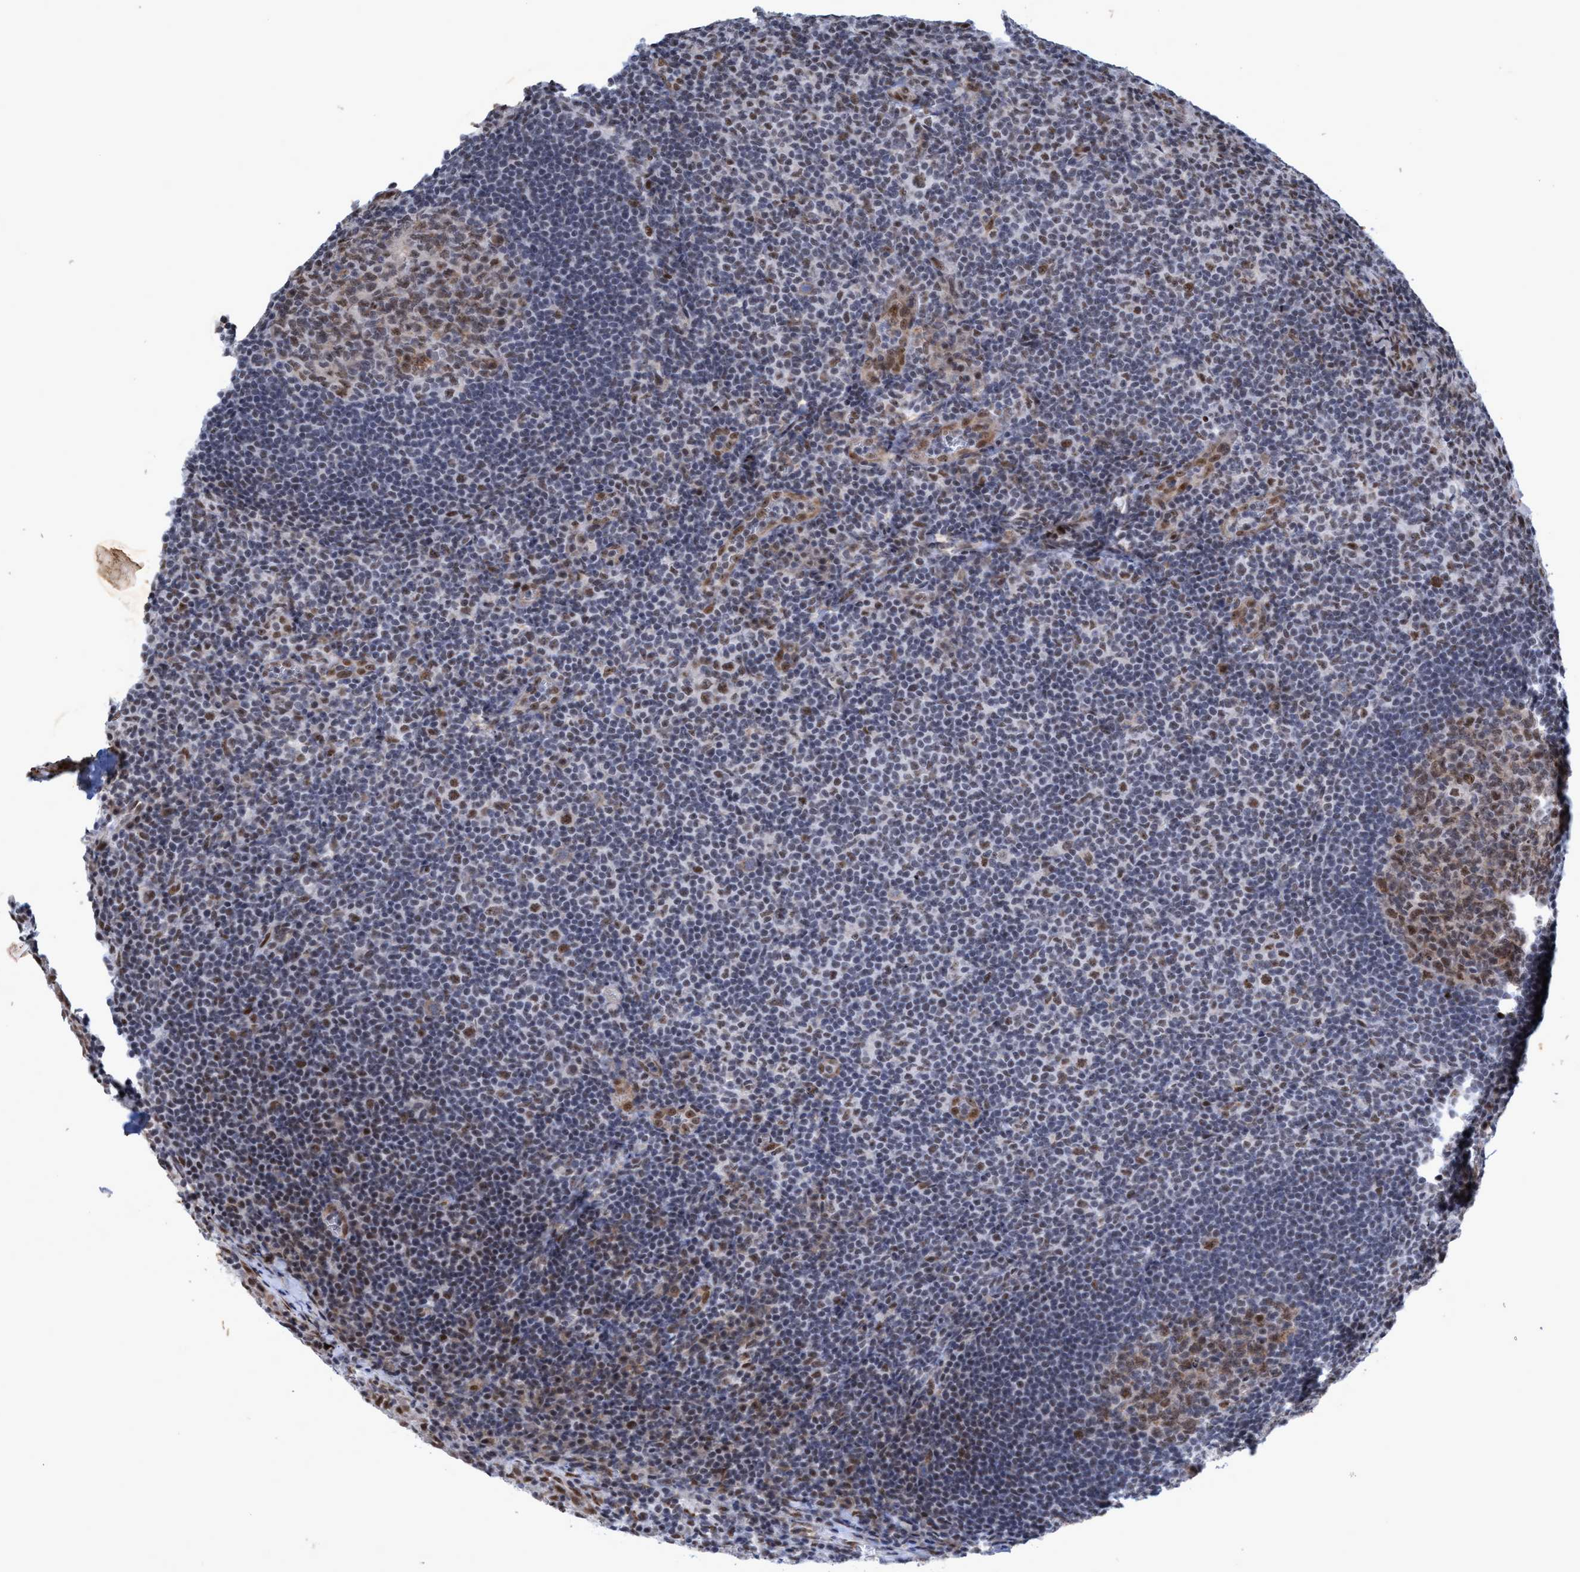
{"staining": {"intensity": "weak", "quantity": ">75%", "location": "cytoplasmic/membranous,nuclear"}, "tissue": "tonsil", "cell_type": "Germinal center cells", "image_type": "normal", "snomed": [{"axis": "morphology", "description": "Normal tissue, NOS"}, {"axis": "topography", "description": "Tonsil"}], "caption": "Protein analysis of unremarkable tonsil reveals weak cytoplasmic/membranous,nuclear staining in approximately >75% of germinal center cells. (Brightfield microscopy of DAB IHC at high magnification).", "gene": "GLT6D1", "patient": {"sex": "male", "age": 37}}